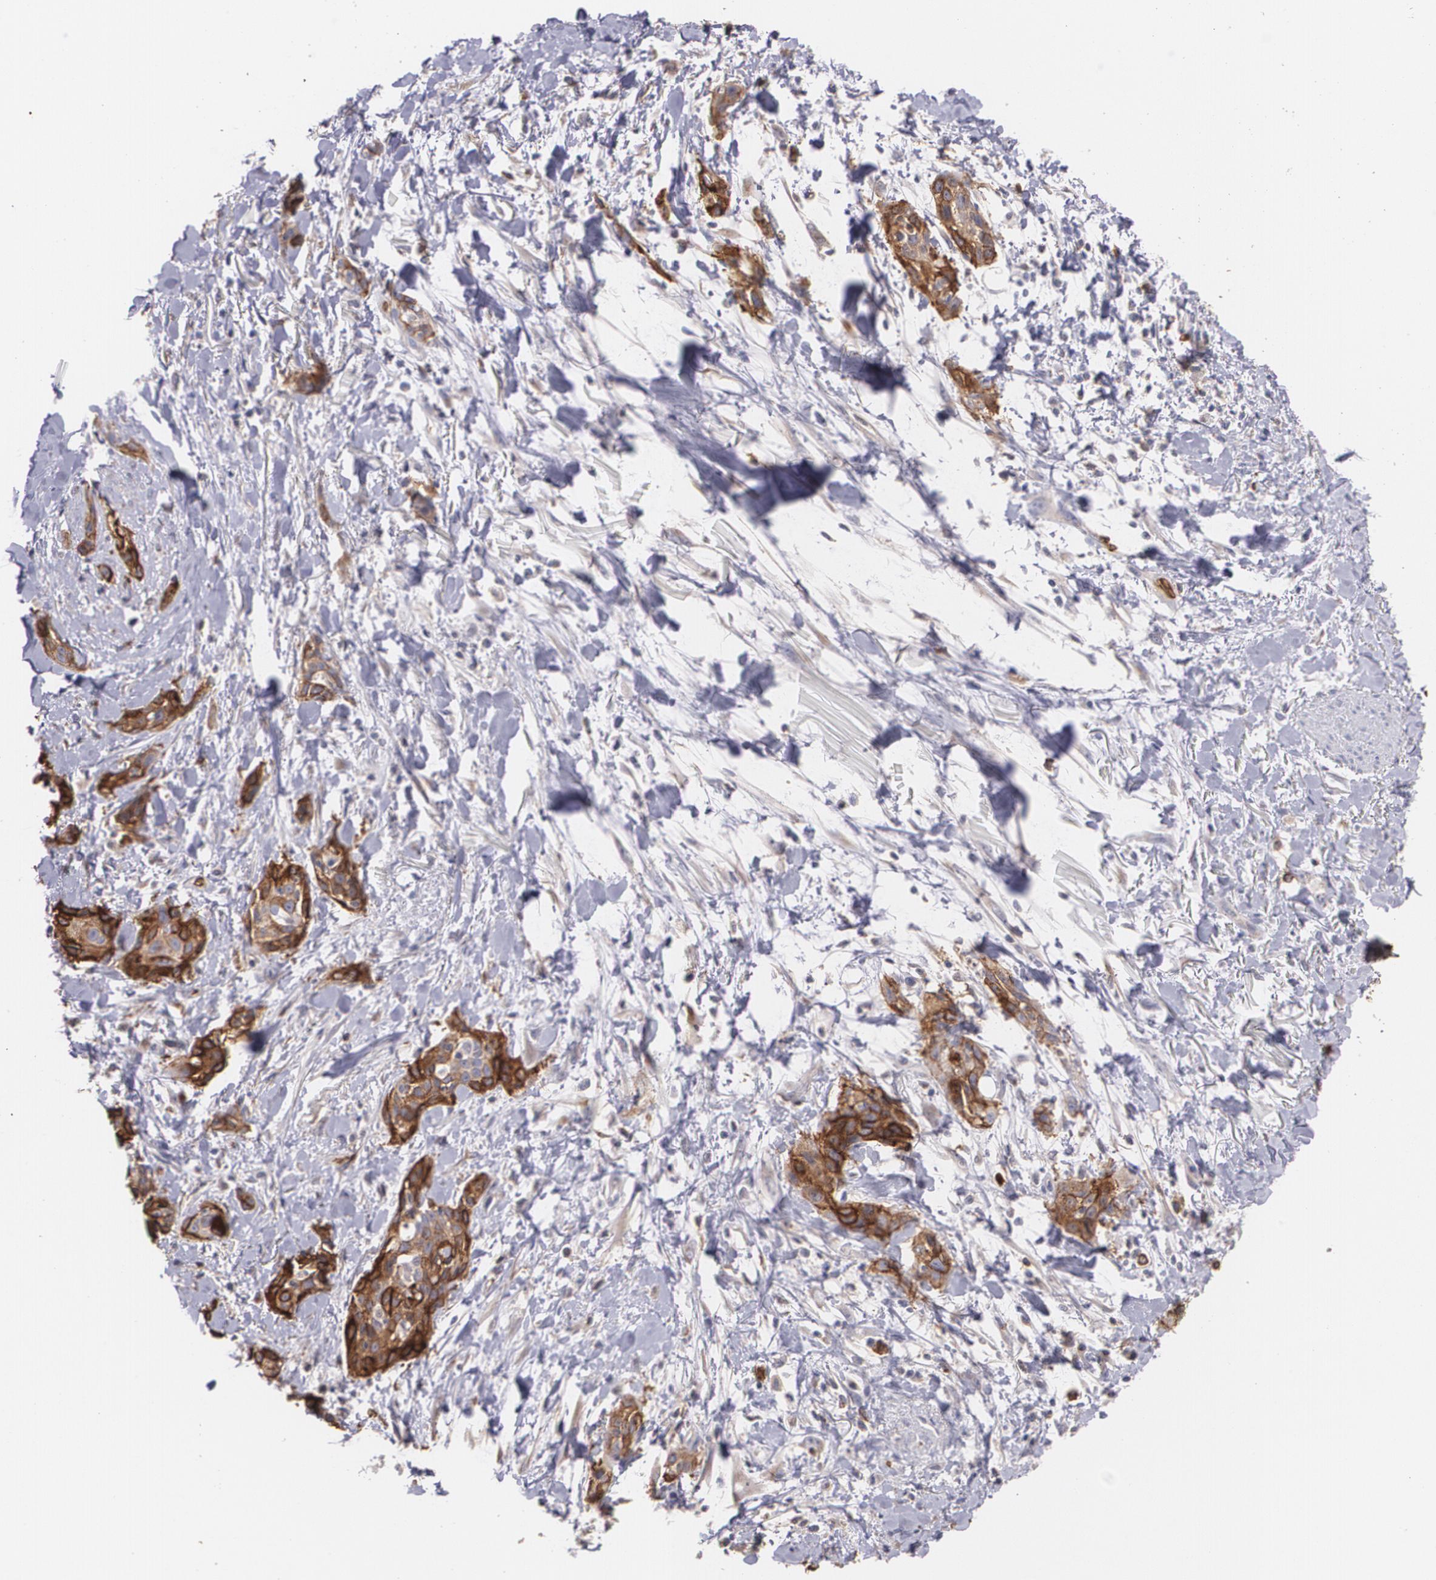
{"staining": {"intensity": "strong", "quantity": ">75%", "location": "cytoplasmic/membranous"}, "tissue": "skin cancer", "cell_type": "Tumor cells", "image_type": "cancer", "snomed": [{"axis": "morphology", "description": "Squamous cell carcinoma, NOS"}, {"axis": "topography", "description": "Skin"}, {"axis": "topography", "description": "Anal"}], "caption": "Skin cancer stained with a protein marker displays strong staining in tumor cells.", "gene": "SLC2A1", "patient": {"sex": "male", "age": 64}}